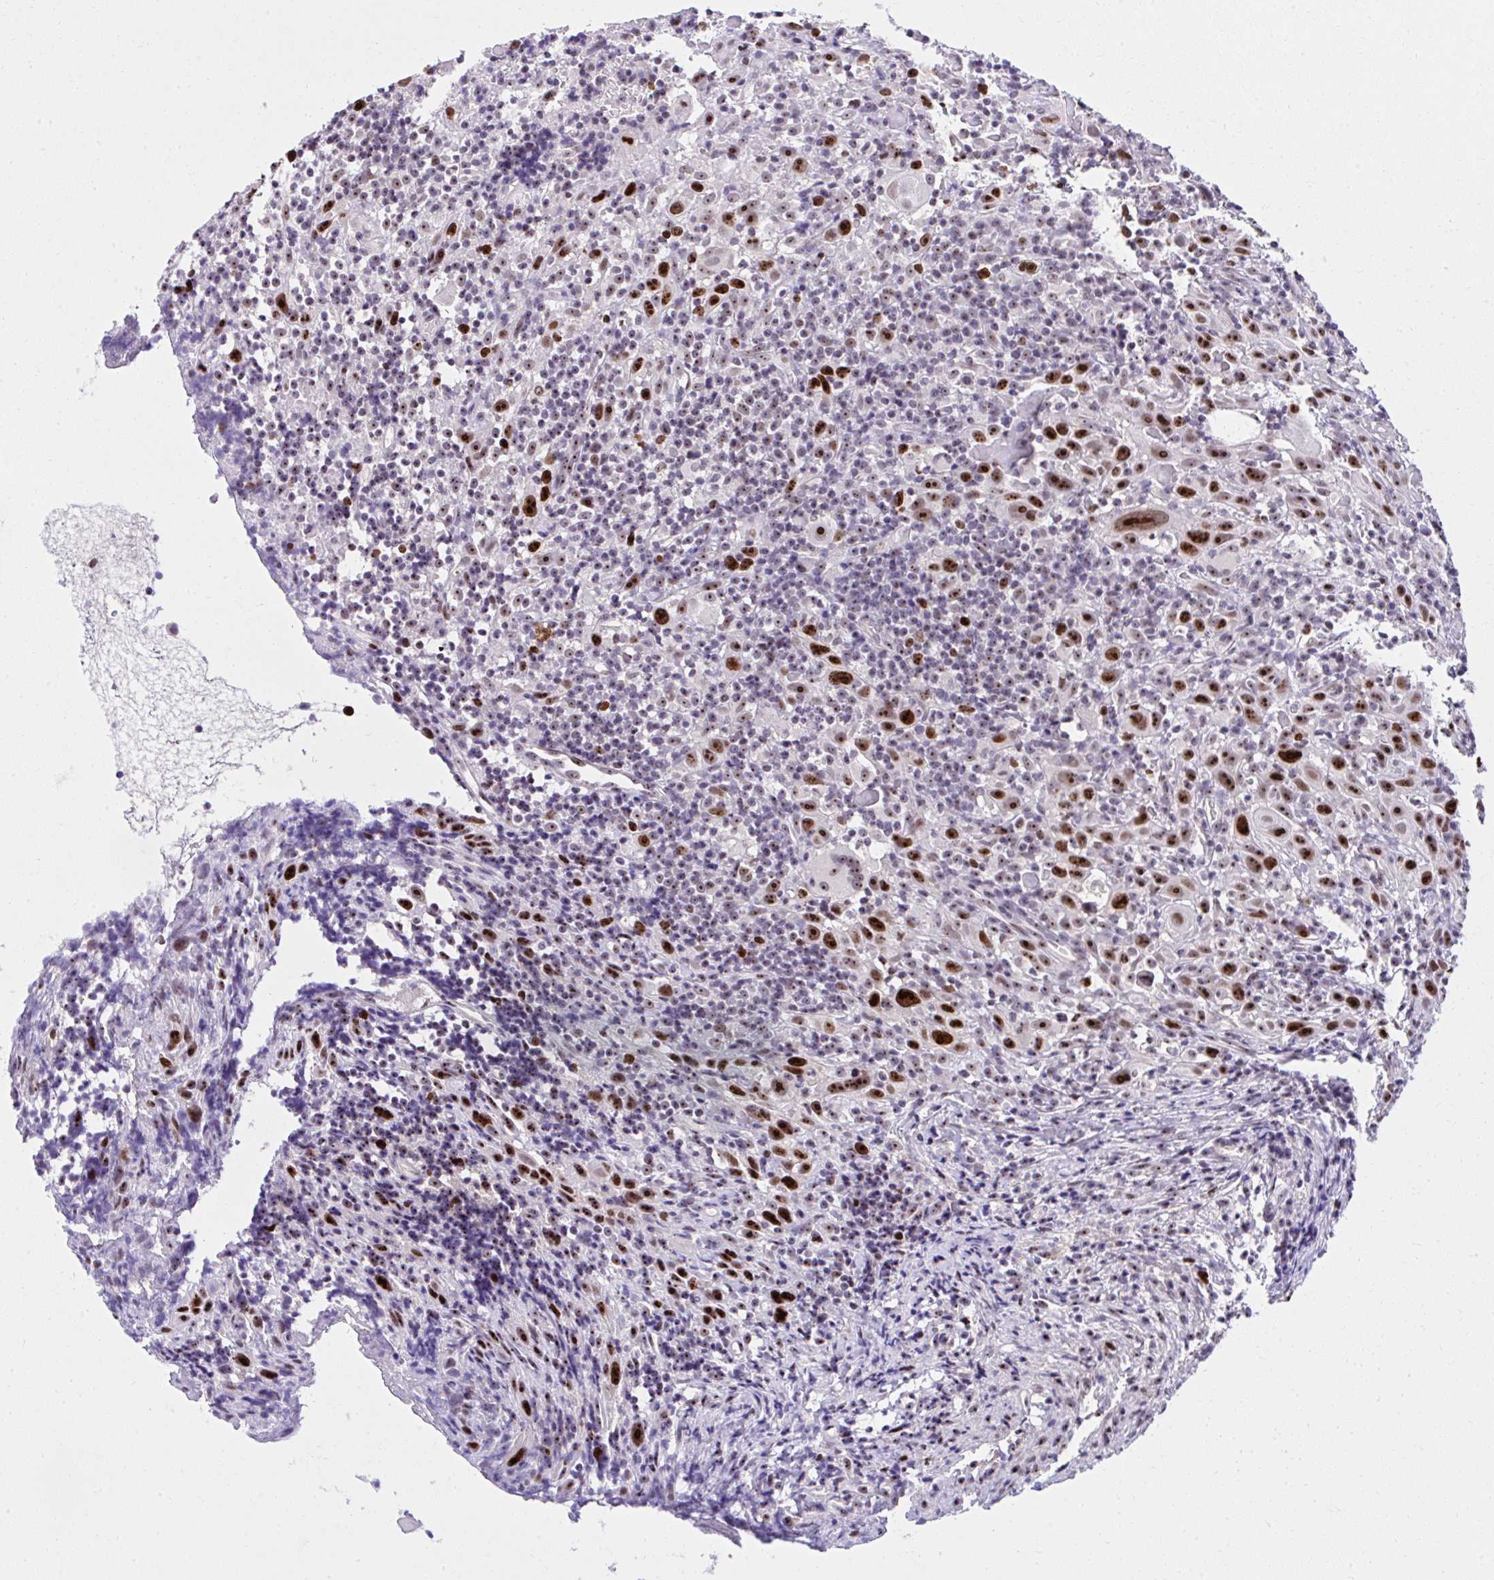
{"staining": {"intensity": "strong", "quantity": ">75%", "location": "nuclear"}, "tissue": "head and neck cancer", "cell_type": "Tumor cells", "image_type": "cancer", "snomed": [{"axis": "morphology", "description": "Squamous cell carcinoma, NOS"}, {"axis": "topography", "description": "Head-Neck"}], "caption": "Head and neck squamous cell carcinoma stained with a protein marker reveals strong staining in tumor cells.", "gene": "CEP72", "patient": {"sex": "female", "age": 95}}